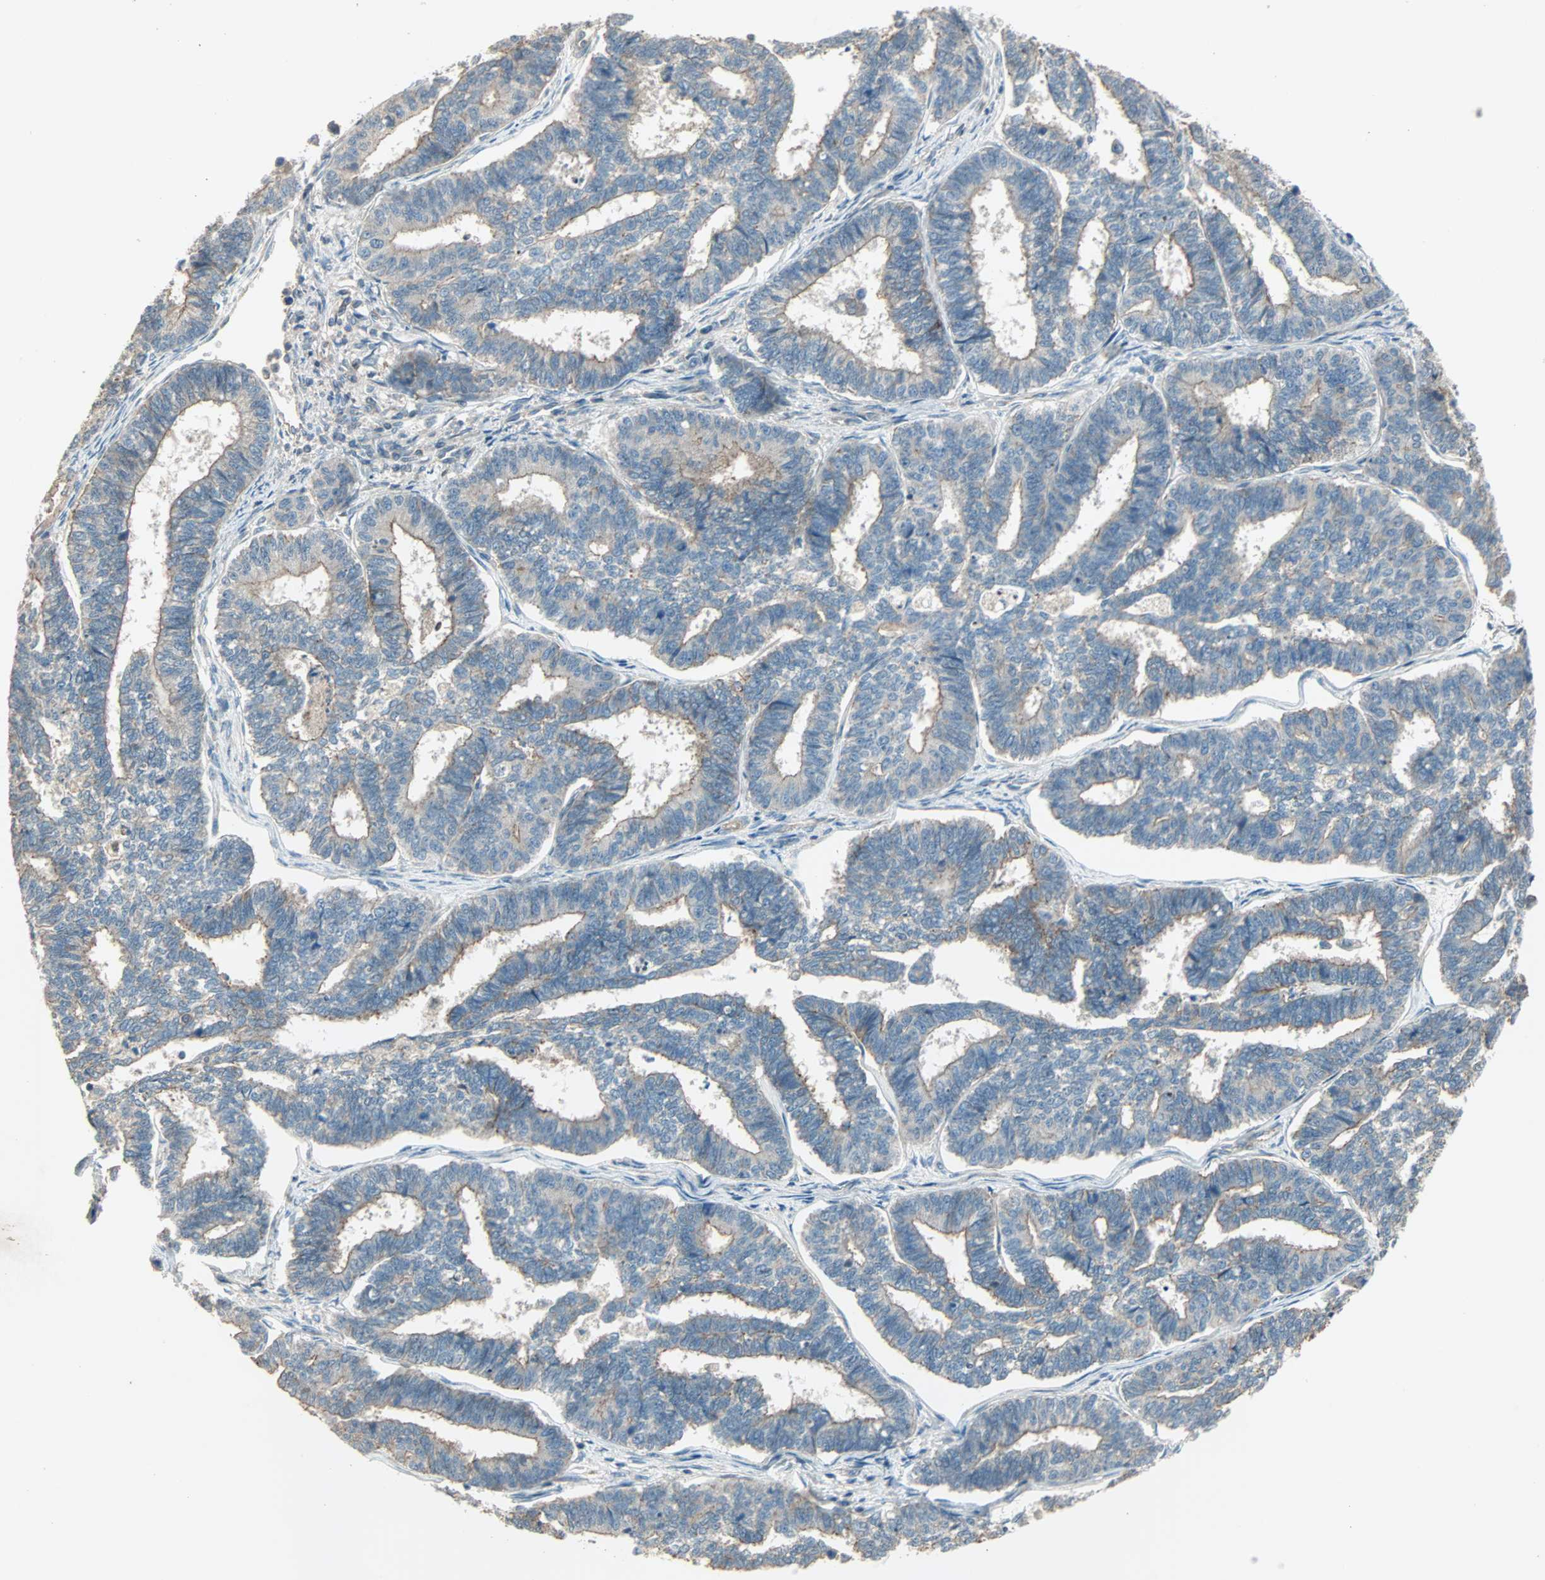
{"staining": {"intensity": "weak", "quantity": "25%-75%", "location": "cytoplasmic/membranous"}, "tissue": "endometrial cancer", "cell_type": "Tumor cells", "image_type": "cancer", "snomed": [{"axis": "morphology", "description": "Adenocarcinoma, NOS"}, {"axis": "topography", "description": "Endometrium"}], "caption": "DAB (3,3'-diaminobenzidine) immunohistochemical staining of adenocarcinoma (endometrial) displays weak cytoplasmic/membranous protein expression in about 25%-75% of tumor cells. The staining was performed using DAB (3,3'-diaminobenzidine) to visualize the protein expression in brown, while the nuclei were stained in blue with hematoxylin (Magnification: 20x).", "gene": "MAP3K21", "patient": {"sex": "female", "age": 70}}